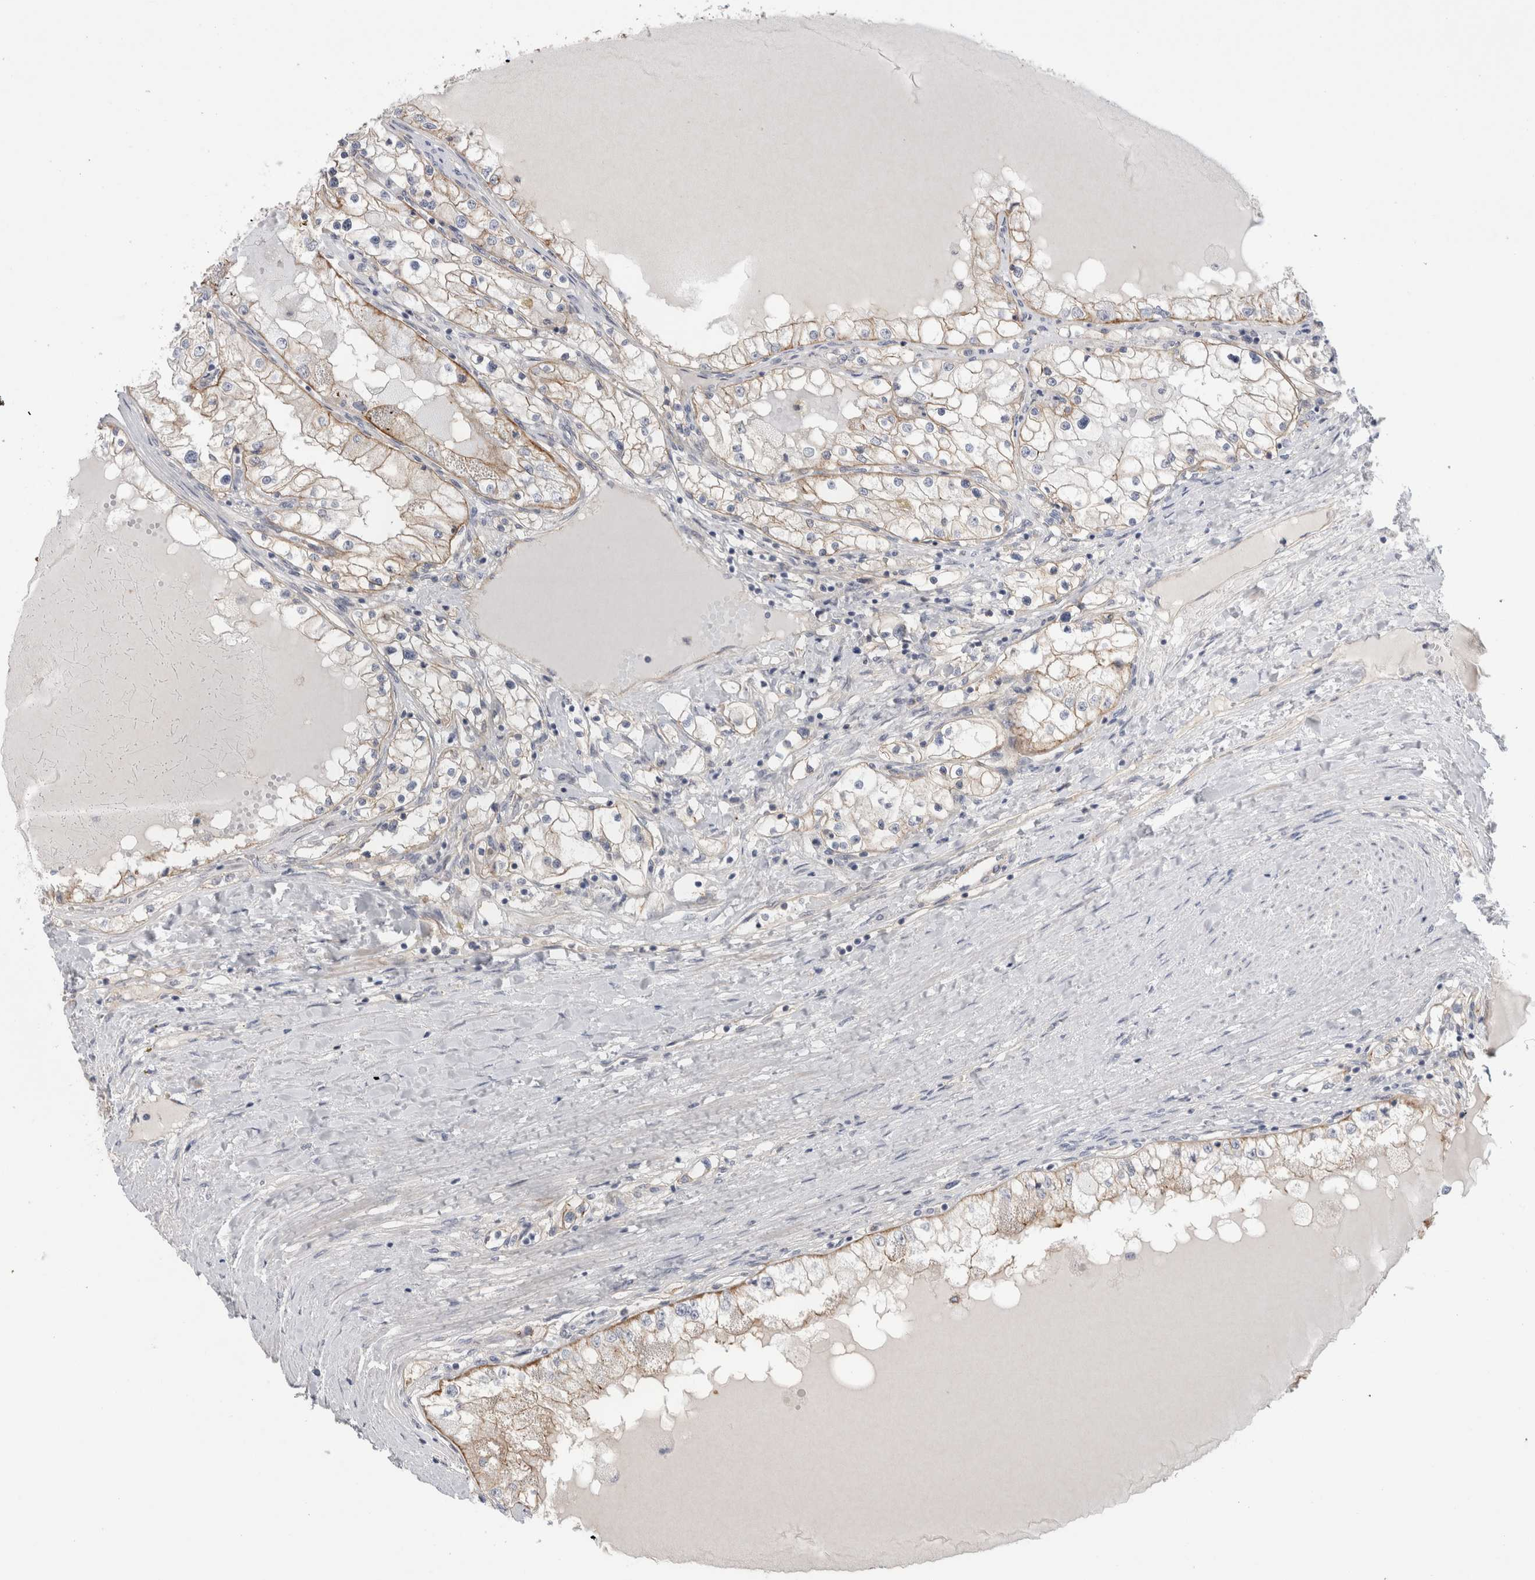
{"staining": {"intensity": "weak", "quantity": ">75%", "location": "cytoplasmic/membranous"}, "tissue": "renal cancer", "cell_type": "Tumor cells", "image_type": "cancer", "snomed": [{"axis": "morphology", "description": "Adenocarcinoma, NOS"}, {"axis": "topography", "description": "Kidney"}], "caption": "Immunohistochemical staining of human renal adenocarcinoma displays low levels of weak cytoplasmic/membranous staining in about >75% of tumor cells.", "gene": "VANGL1", "patient": {"sex": "male", "age": 68}}